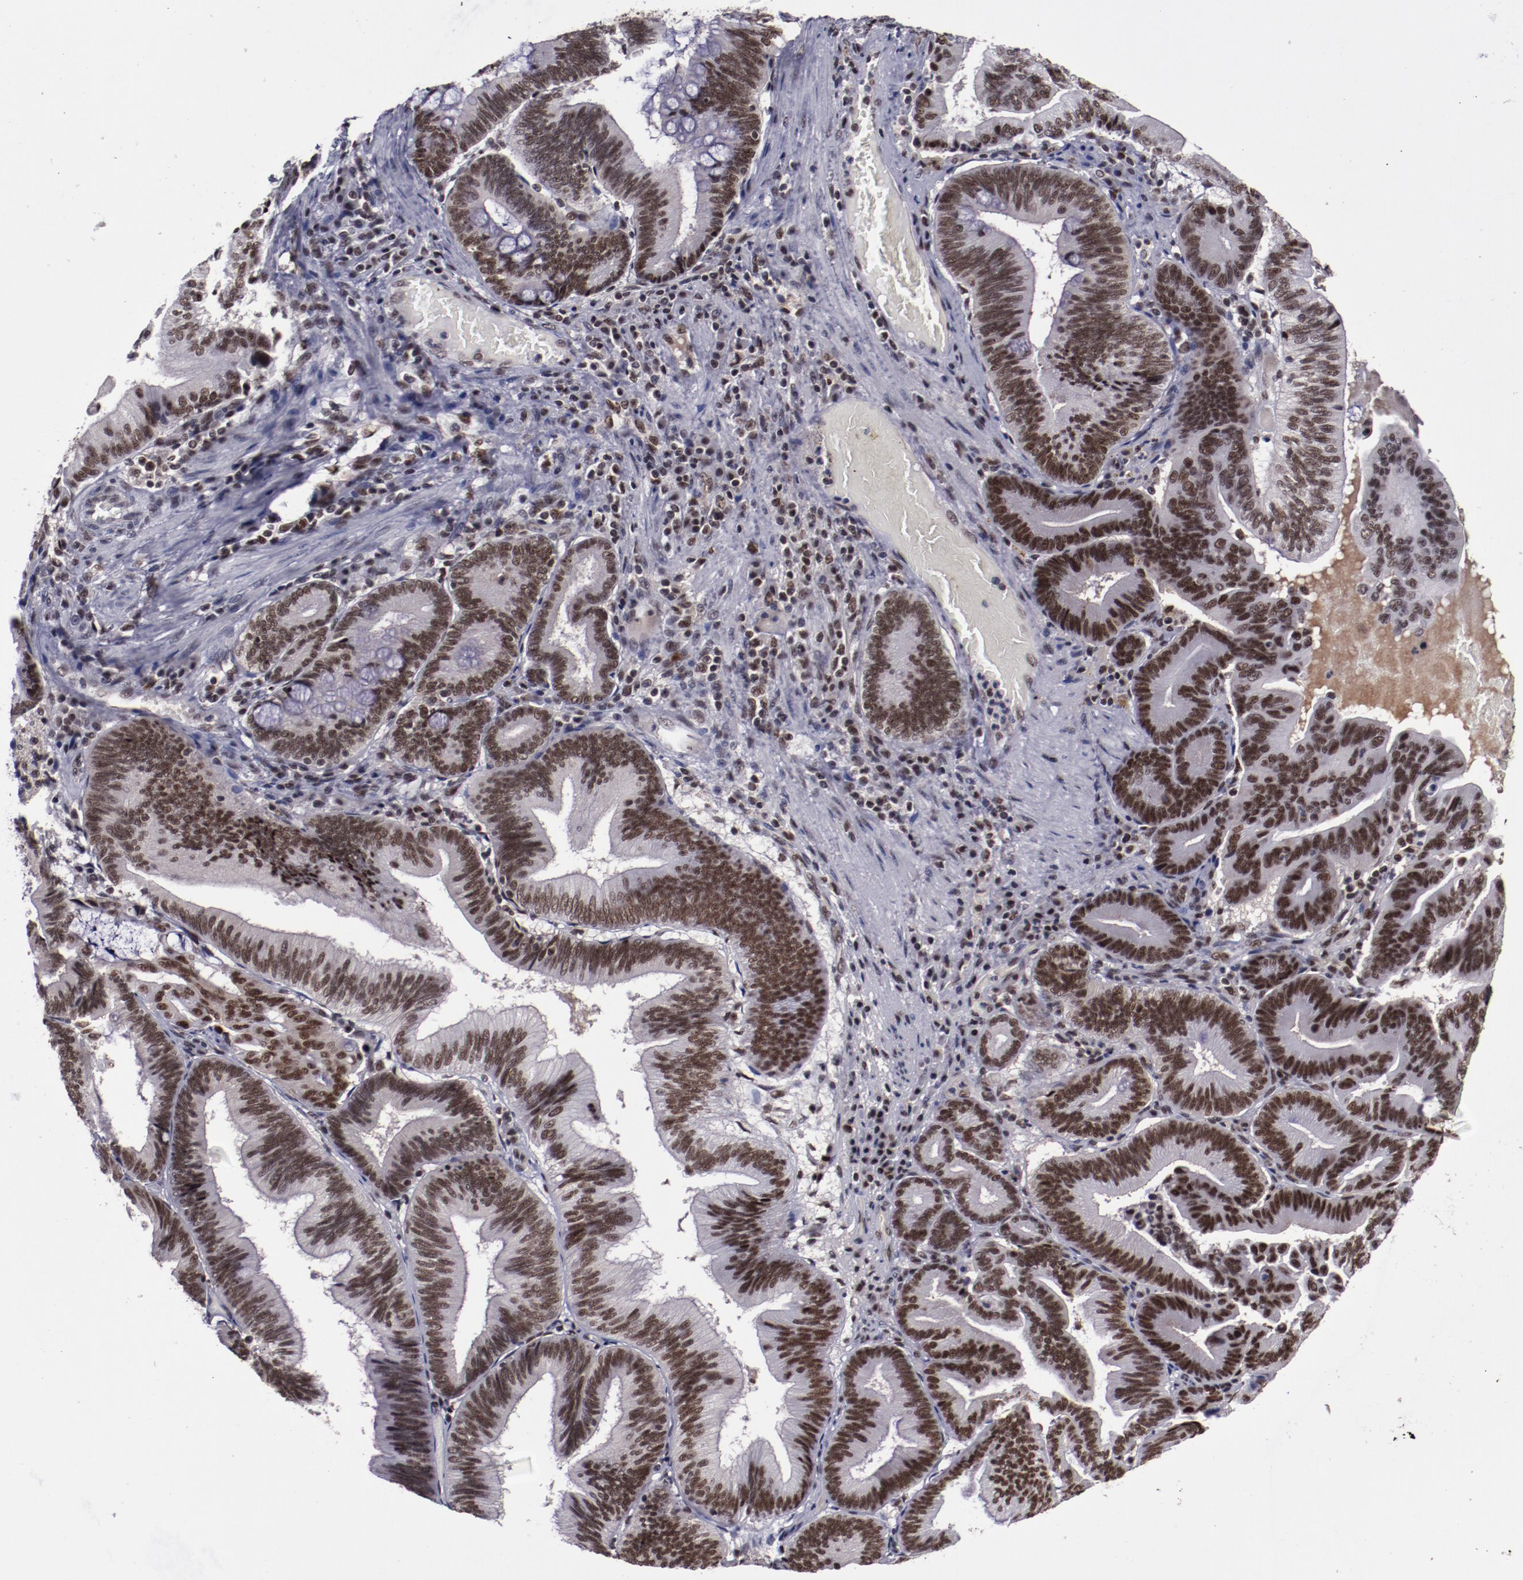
{"staining": {"intensity": "strong", "quantity": ">75%", "location": "nuclear"}, "tissue": "pancreatic cancer", "cell_type": "Tumor cells", "image_type": "cancer", "snomed": [{"axis": "morphology", "description": "Adenocarcinoma, NOS"}, {"axis": "topography", "description": "Pancreas"}], "caption": "Pancreatic adenocarcinoma stained with a brown dye displays strong nuclear positive expression in about >75% of tumor cells.", "gene": "ERH", "patient": {"sex": "male", "age": 82}}